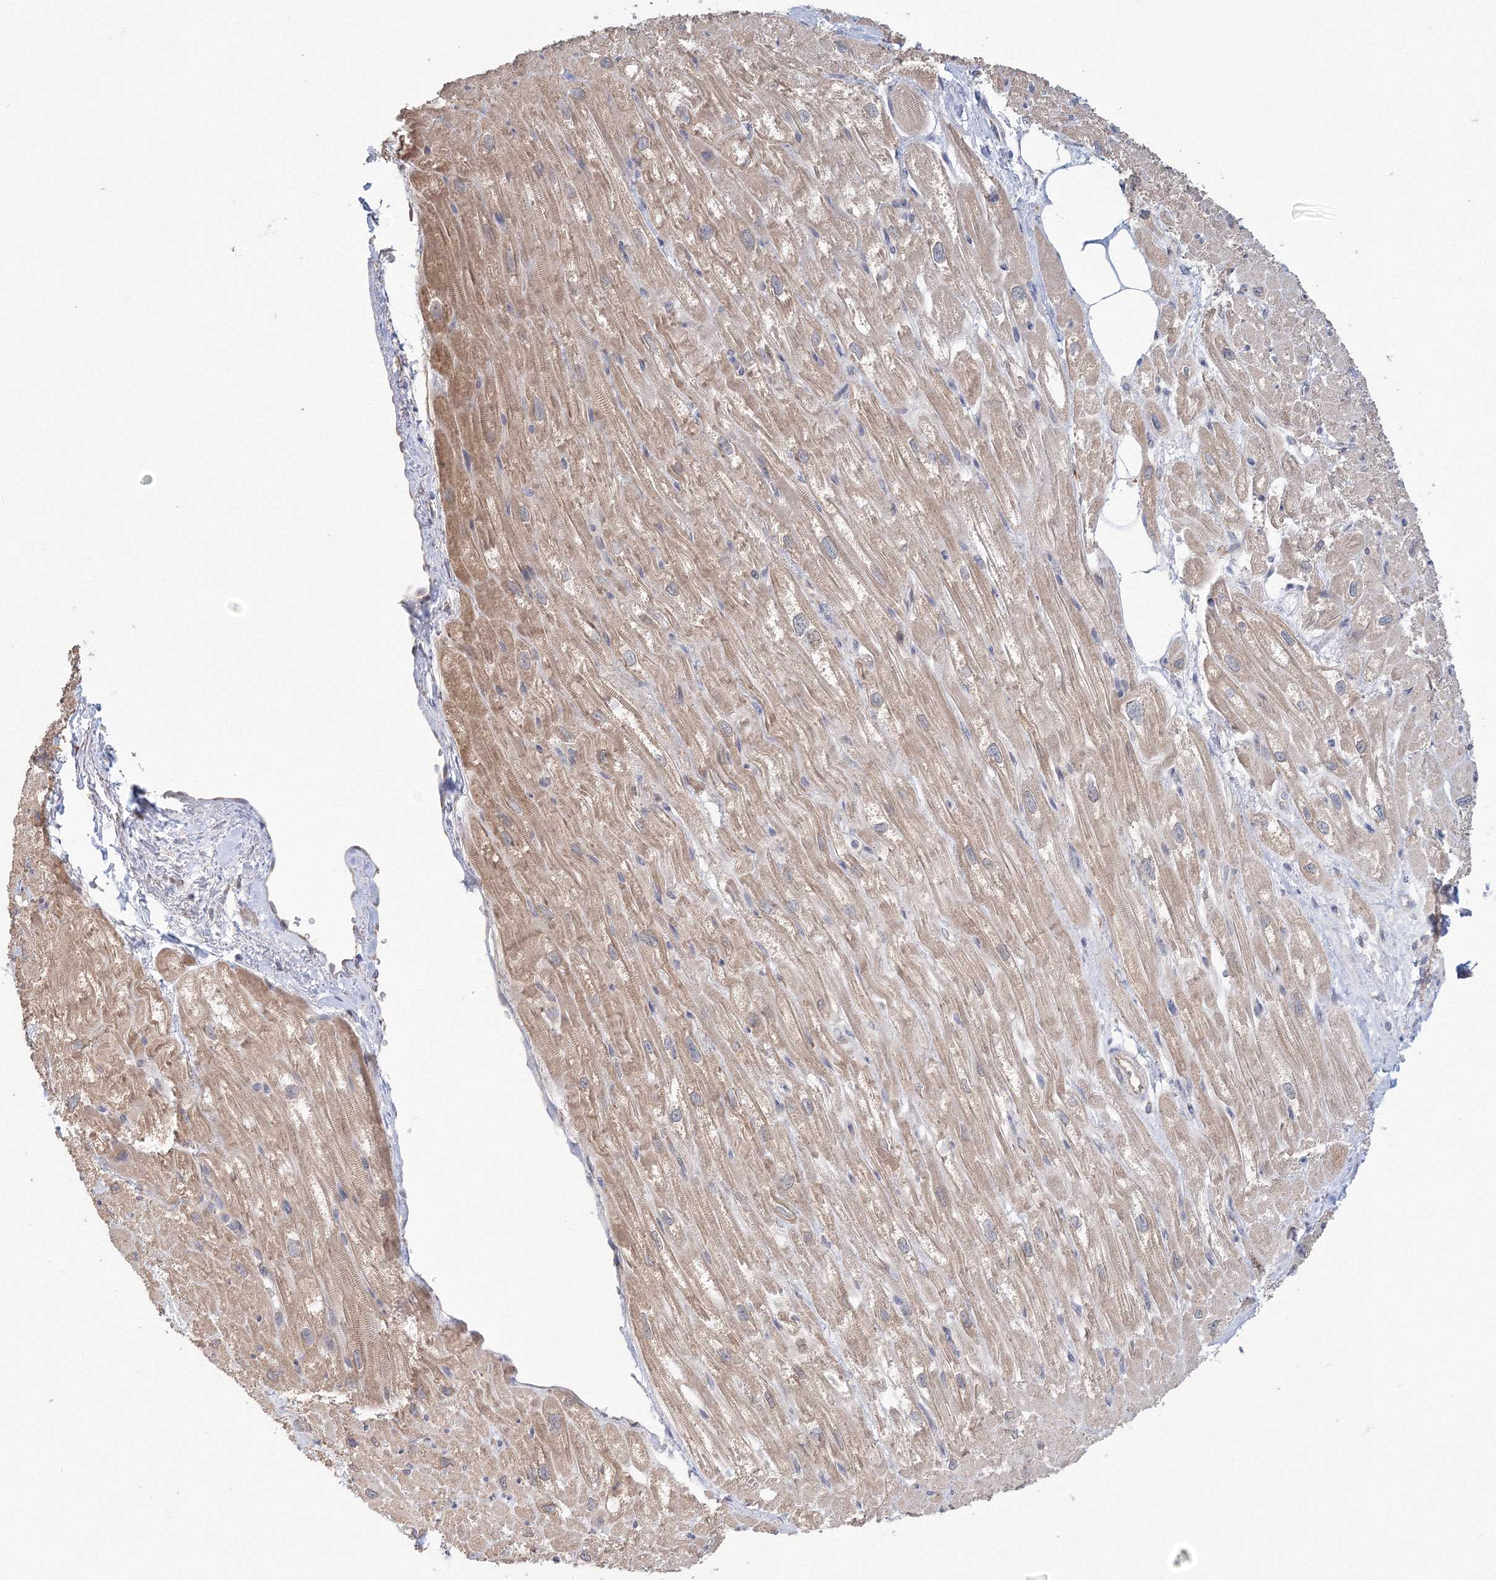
{"staining": {"intensity": "weak", "quantity": ">75%", "location": "cytoplasmic/membranous"}, "tissue": "heart muscle", "cell_type": "Cardiomyocytes", "image_type": "normal", "snomed": [{"axis": "morphology", "description": "Normal tissue, NOS"}, {"axis": "topography", "description": "Heart"}], "caption": "A micrograph of human heart muscle stained for a protein exhibits weak cytoplasmic/membranous brown staining in cardiomyocytes.", "gene": "DHRS12", "patient": {"sex": "male", "age": 50}}